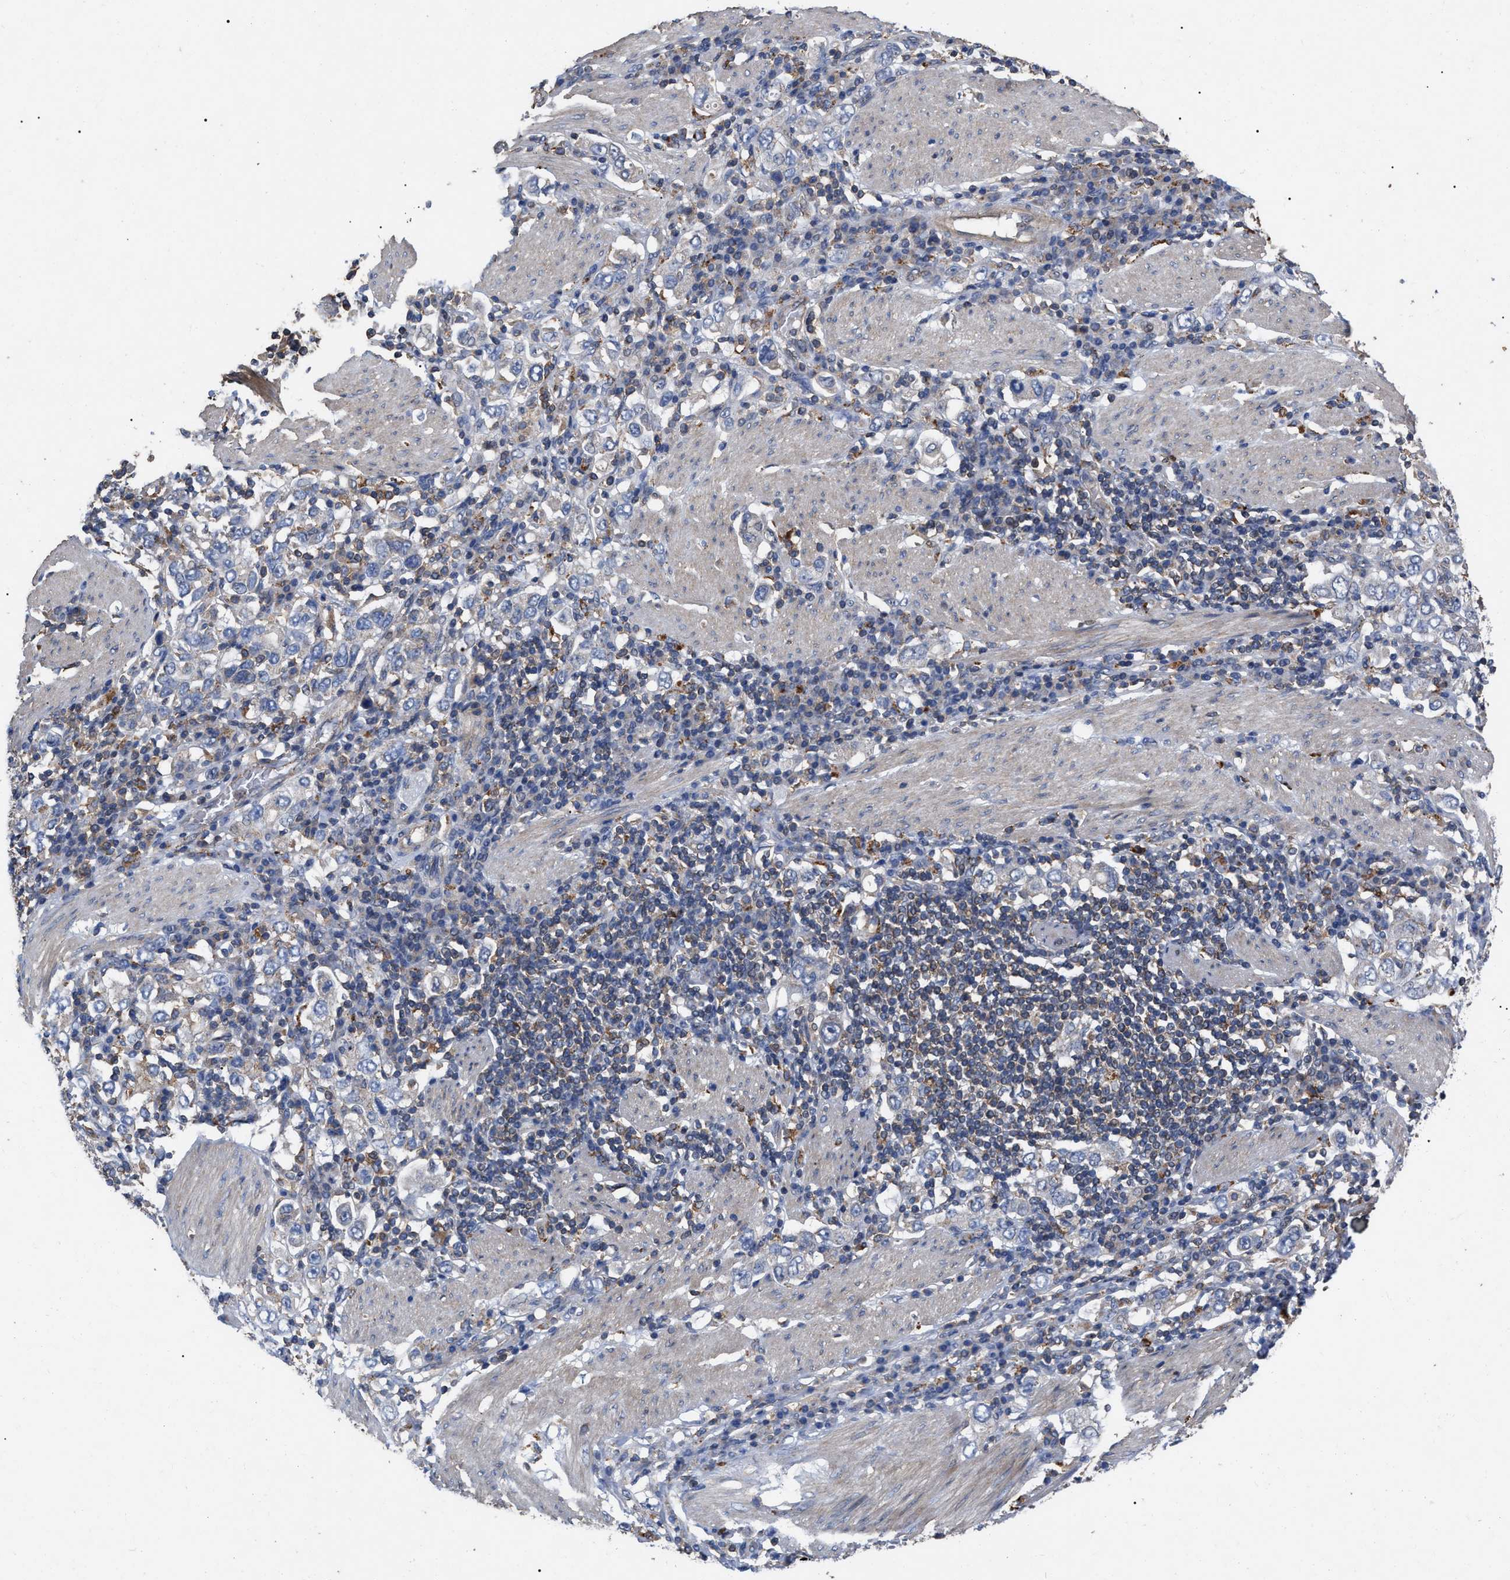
{"staining": {"intensity": "negative", "quantity": "none", "location": "none"}, "tissue": "stomach cancer", "cell_type": "Tumor cells", "image_type": "cancer", "snomed": [{"axis": "morphology", "description": "Adenocarcinoma, NOS"}, {"axis": "topography", "description": "Stomach, upper"}], "caption": "Protein analysis of stomach cancer displays no significant expression in tumor cells.", "gene": "FAM171A2", "patient": {"sex": "male", "age": 62}}